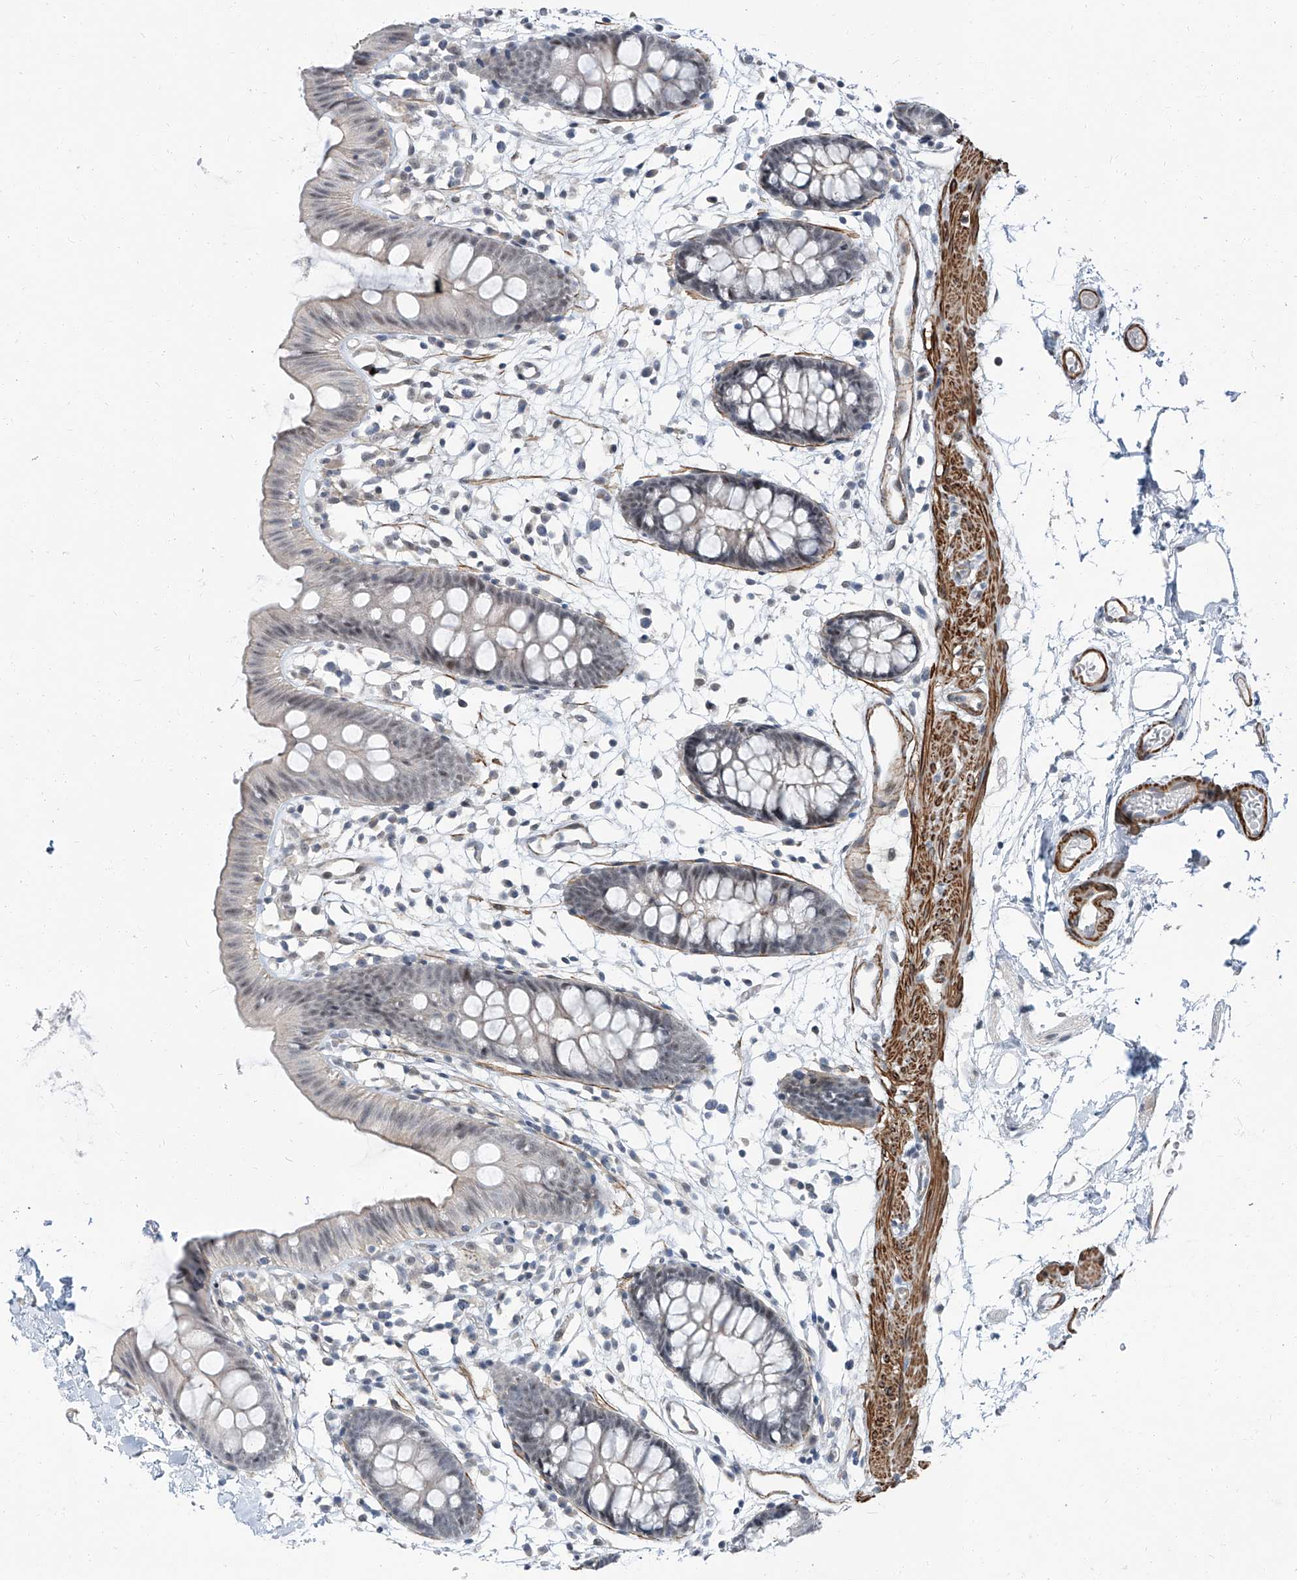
{"staining": {"intensity": "moderate", "quantity": "25%-75%", "location": "cytoplasmic/membranous"}, "tissue": "colon", "cell_type": "Endothelial cells", "image_type": "normal", "snomed": [{"axis": "morphology", "description": "Normal tissue, NOS"}, {"axis": "topography", "description": "Colon"}], "caption": "This image demonstrates immunohistochemistry staining of normal colon, with medium moderate cytoplasmic/membranous staining in about 25%-75% of endothelial cells.", "gene": "TXLNB", "patient": {"sex": "male", "age": 56}}